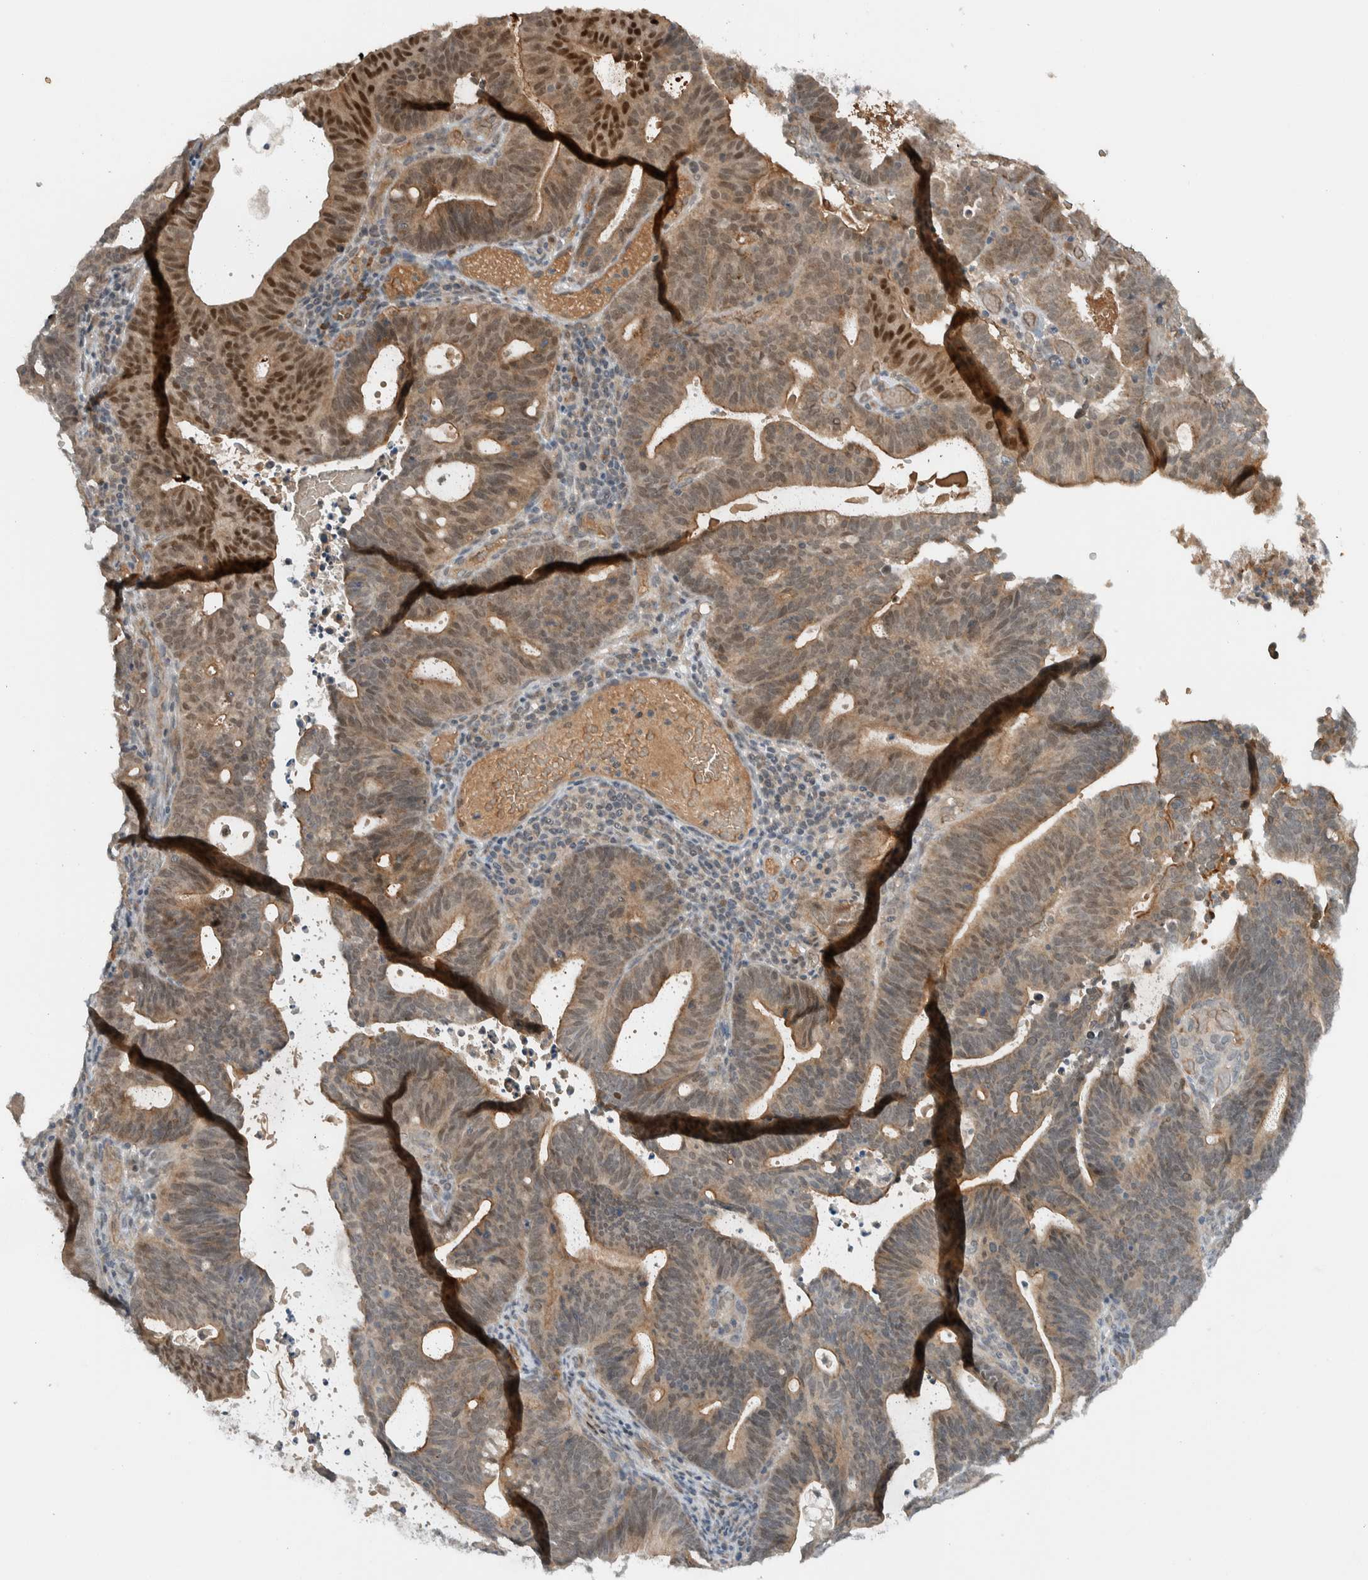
{"staining": {"intensity": "moderate", "quantity": ">75%", "location": "cytoplasmic/membranous,nuclear"}, "tissue": "endometrial cancer", "cell_type": "Tumor cells", "image_type": "cancer", "snomed": [{"axis": "morphology", "description": "Adenocarcinoma, NOS"}, {"axis": "topography", "description": "Uterus"}], "caption": "Protein staining displays moderate cytoplasmic/membranous and nuclear staining in about >75% of tumor cells in endometrial adenocarcinoma.", "gene": "ARMC7", "patient": {"sex": "female", "age": 83}}